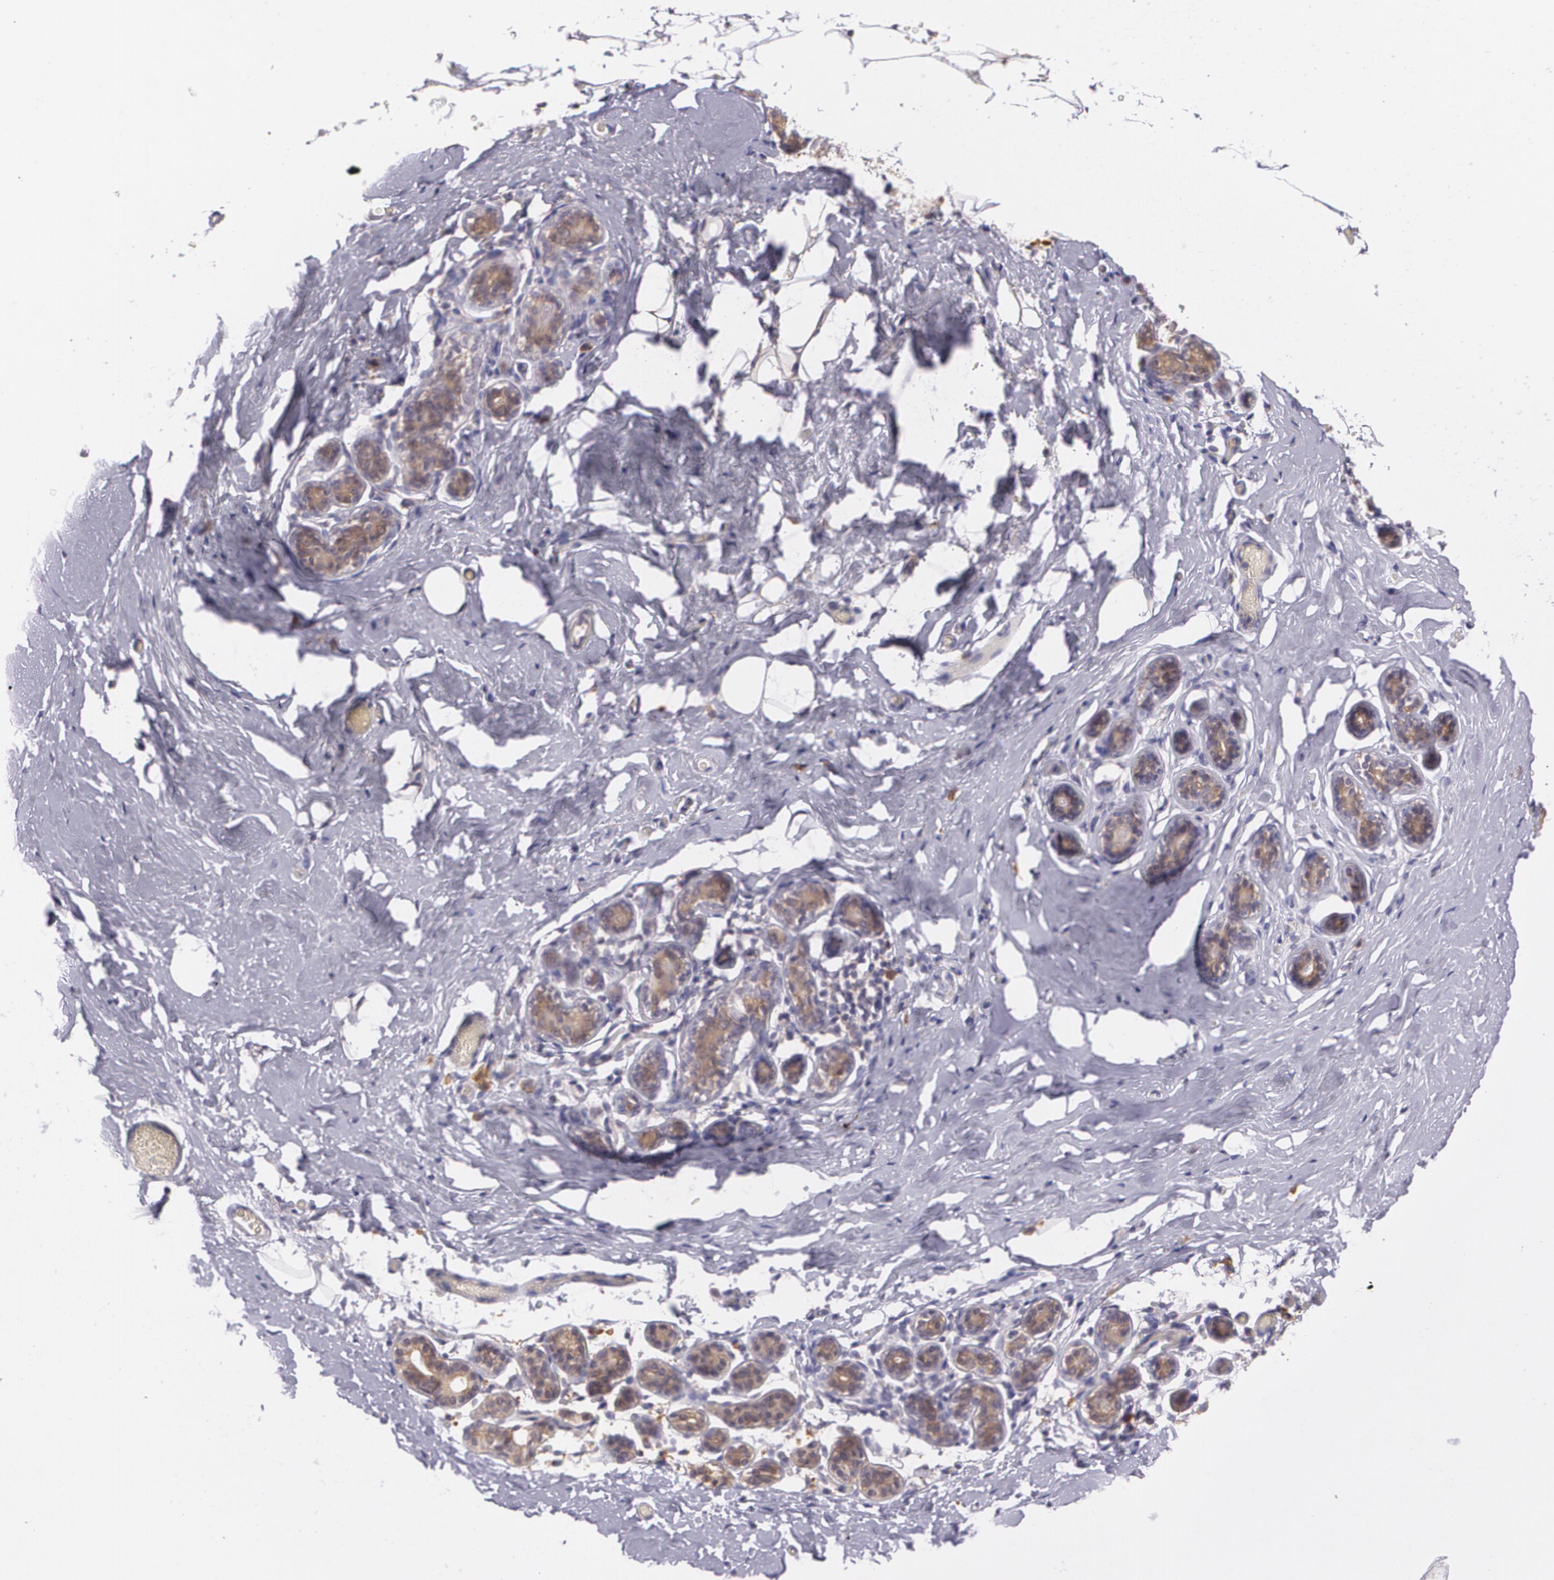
{"staining": {"intensity": "negative", "quantity": "none", "location": "none"}, "tissue": "breast", "cell_type": "Adipocytes", "image_type": "normal", "snomed": [{"axis": "morphology", "description": "Normal tissue, NOS"}, {"axis": "topography", "description": "Breast"}, {"axis": "topography", "description": "Soft tissue"}], "caption": "IHC photomicrograph of normal breast: breast stained with DAB shows no significant protein expression in adipocytes.", "gene": "CCL17", "patient": {"sex": "female", "age": 75}}